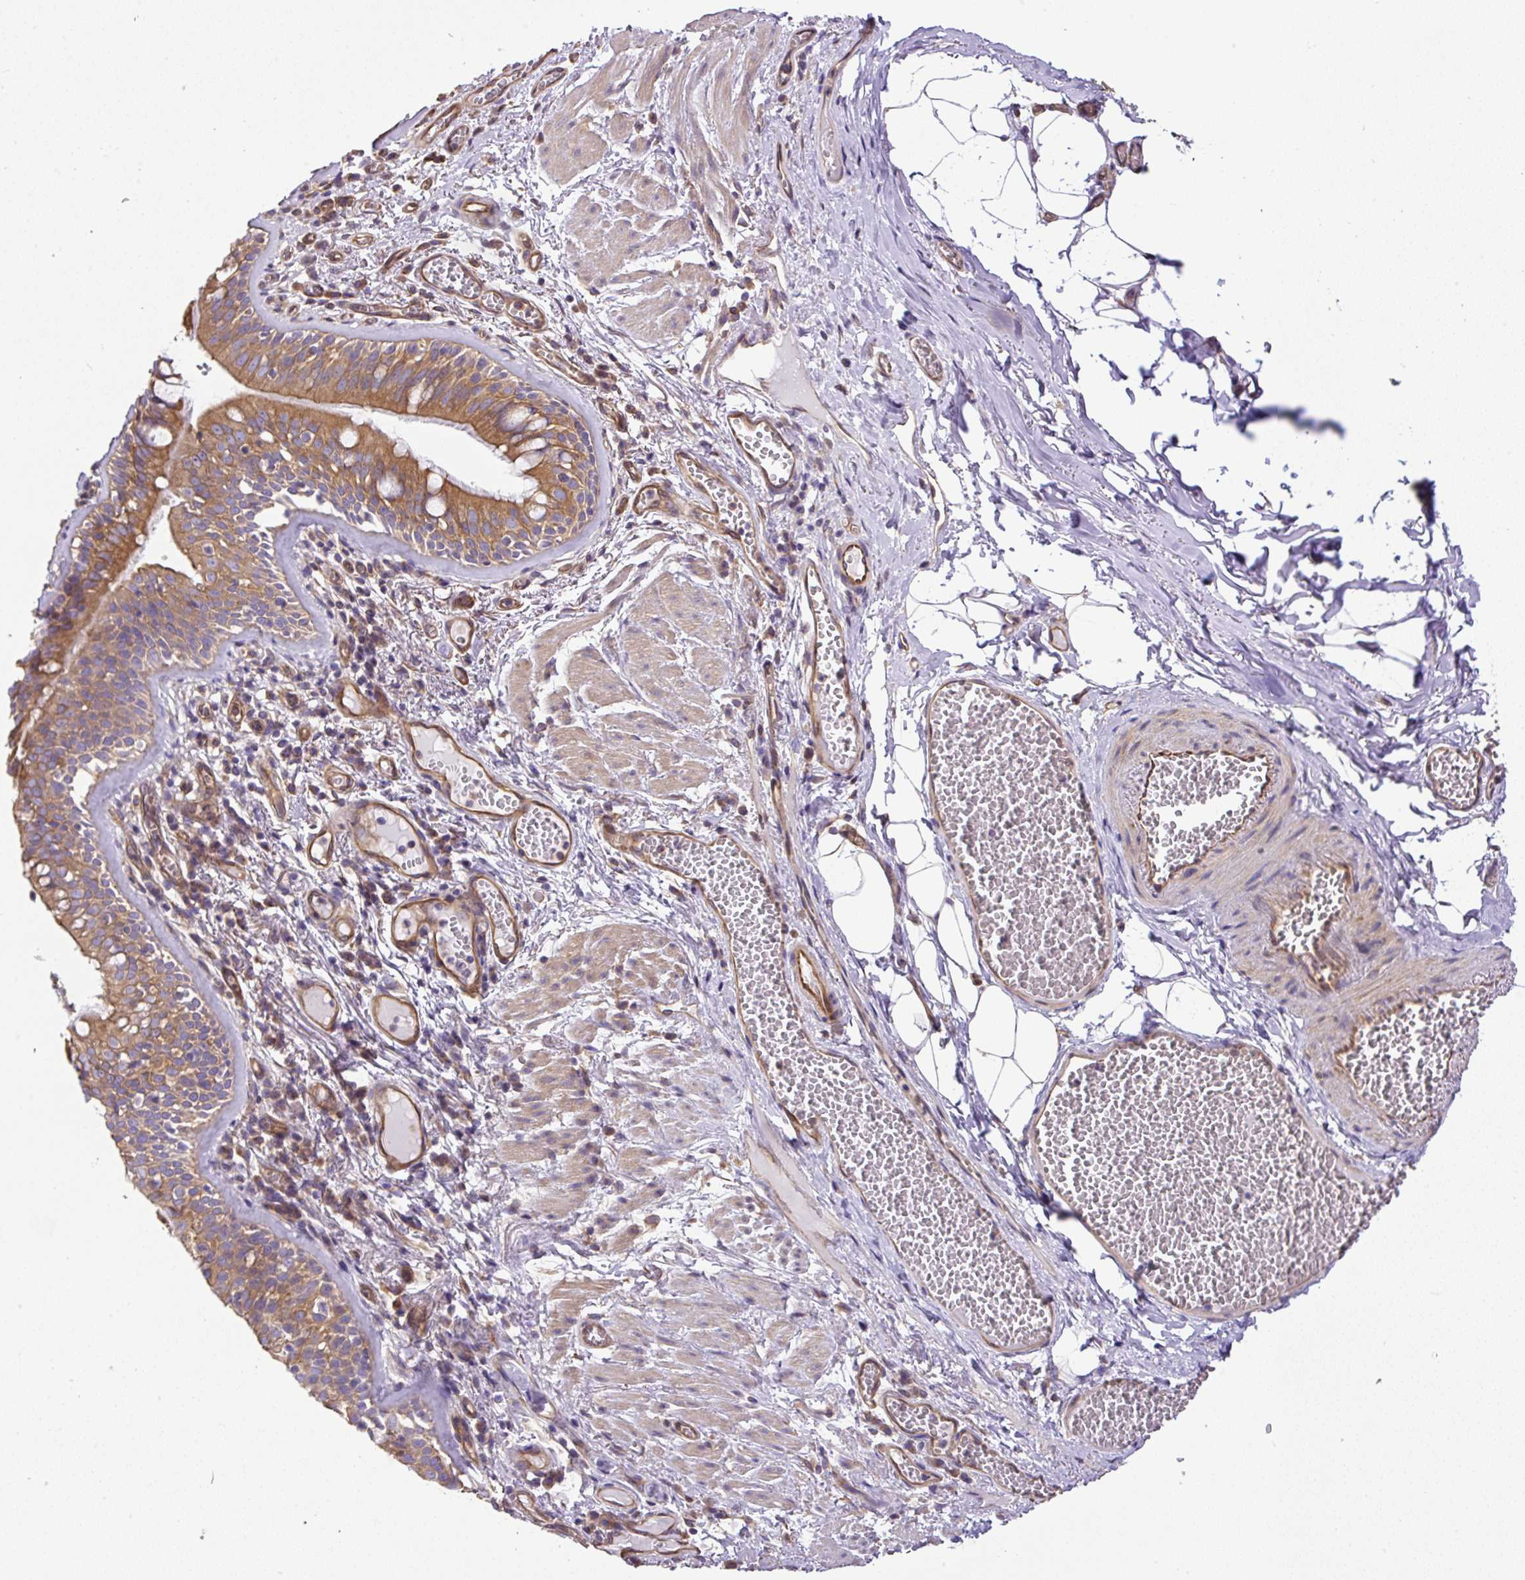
{"staining": {"intensity": "moderate", "quantity": ">75%", "location": "cytoplasmic/membranous"}, "tissue": "bronchus", "cell_type": "Respiratory epithelial cells", "image_type": "normal", "snomed": [{"axis": "morphology", "description": "Normal tissue, NOS"}, {"axis": "topography", "description": "Cartilage tissue"}, {"axis": "topography", "description": "Bronchus"}], "caption": "Bronchus stained for a protein exhibits moderate cytoplasmic/membranous positivity in respiratory epithelial cells.", "gene": "DCTN1", "patient": {"sex": "male", "age": 78}}